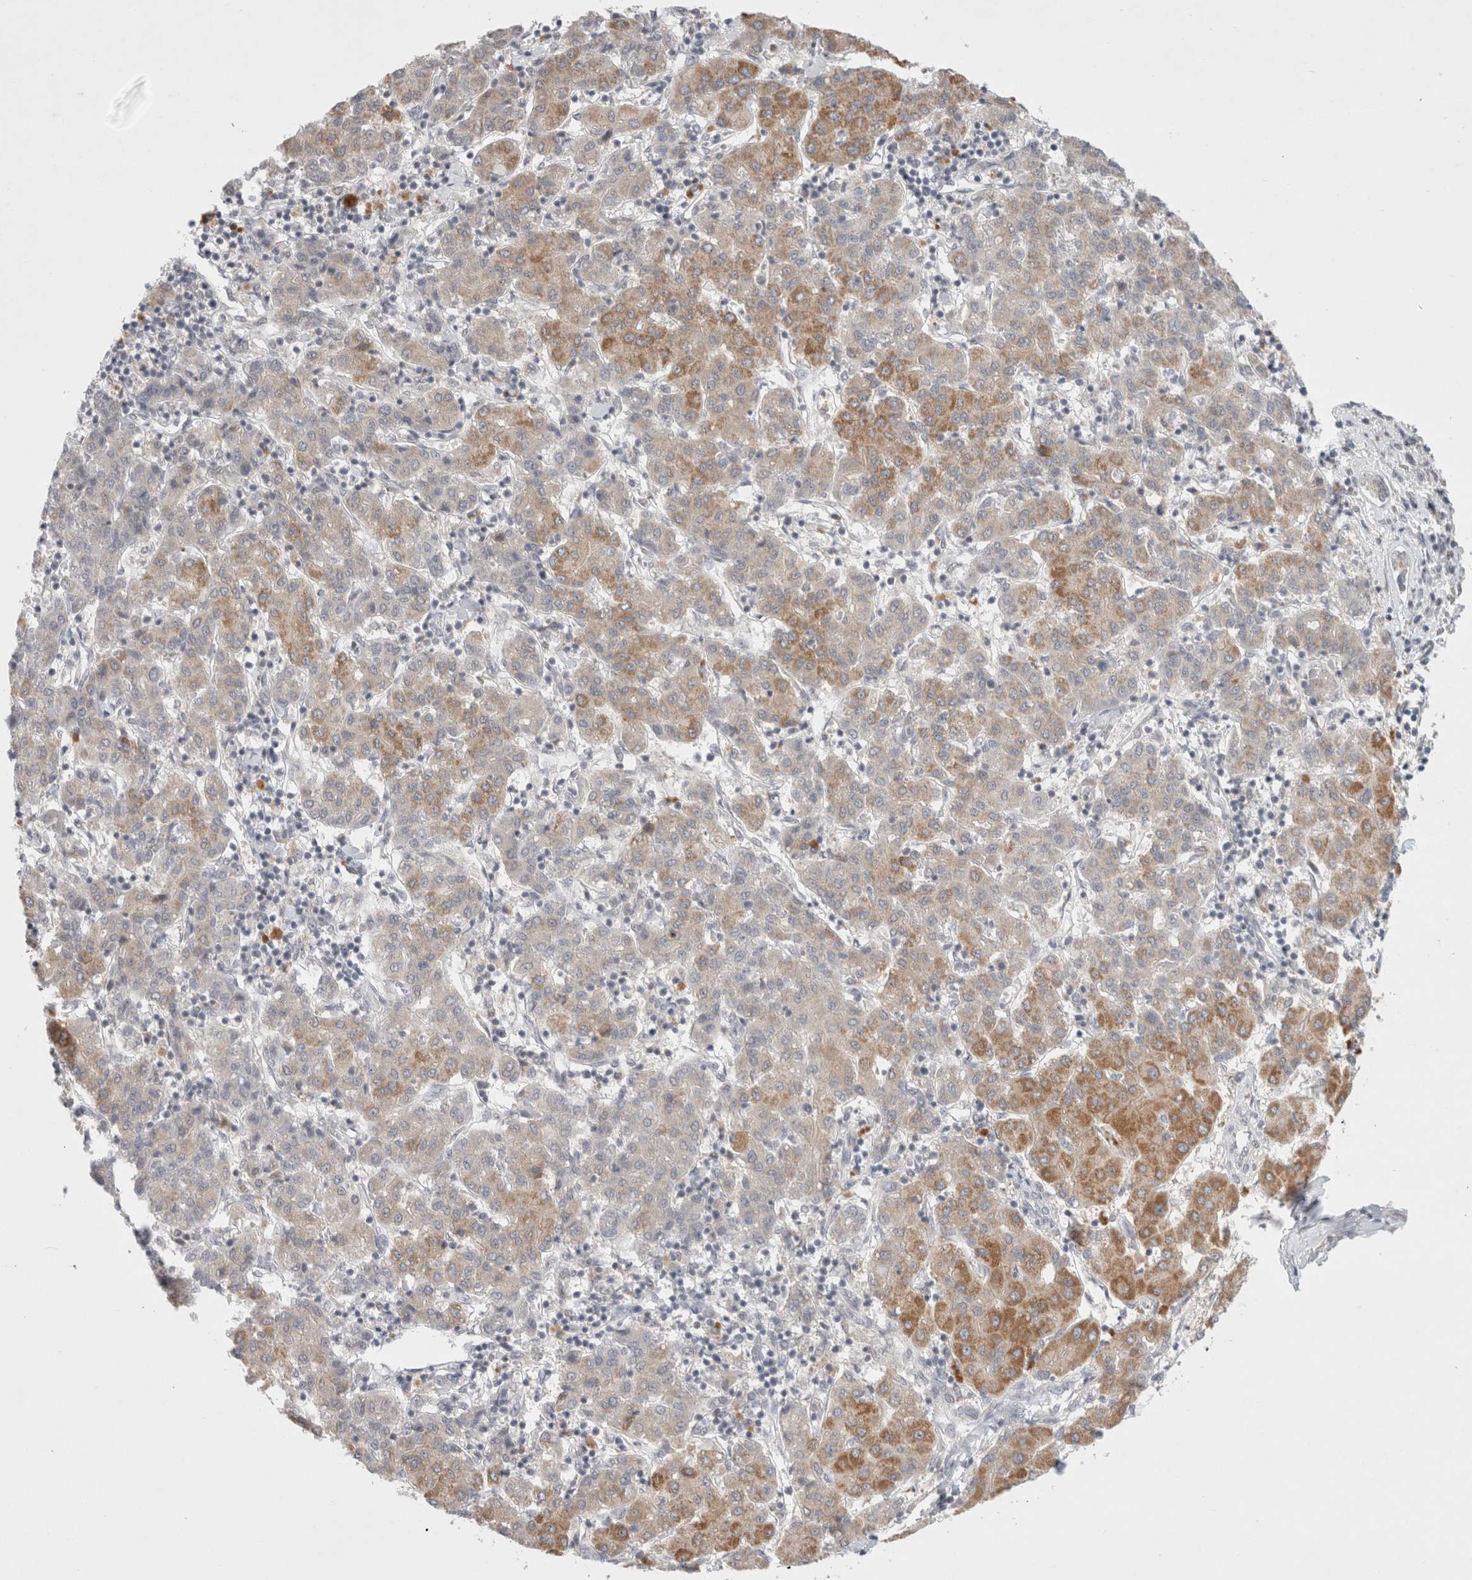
{"staining": {"intensity": "moderate", "quantity": "<25%", "location": "cytoplasmic/membranous"}, "tissue": "liver cancer", "cell_type": "Tumor cells", "image_type": "cancer", "snomed": [{"axis": "morphology", "description": "Carcinoma, Hepatocellular, NOS"}, {"axis": "topography", "description": "Liver"}], "caption": "Liver hepatocellular carcinoma tissue displays moderate cytoplasmic/membranous positivity in approximately <25% of tumor cells, visualized by immunohistochemistry.", "gene": "FBXO42", "patient": {"sex": "male", "age": 65}}